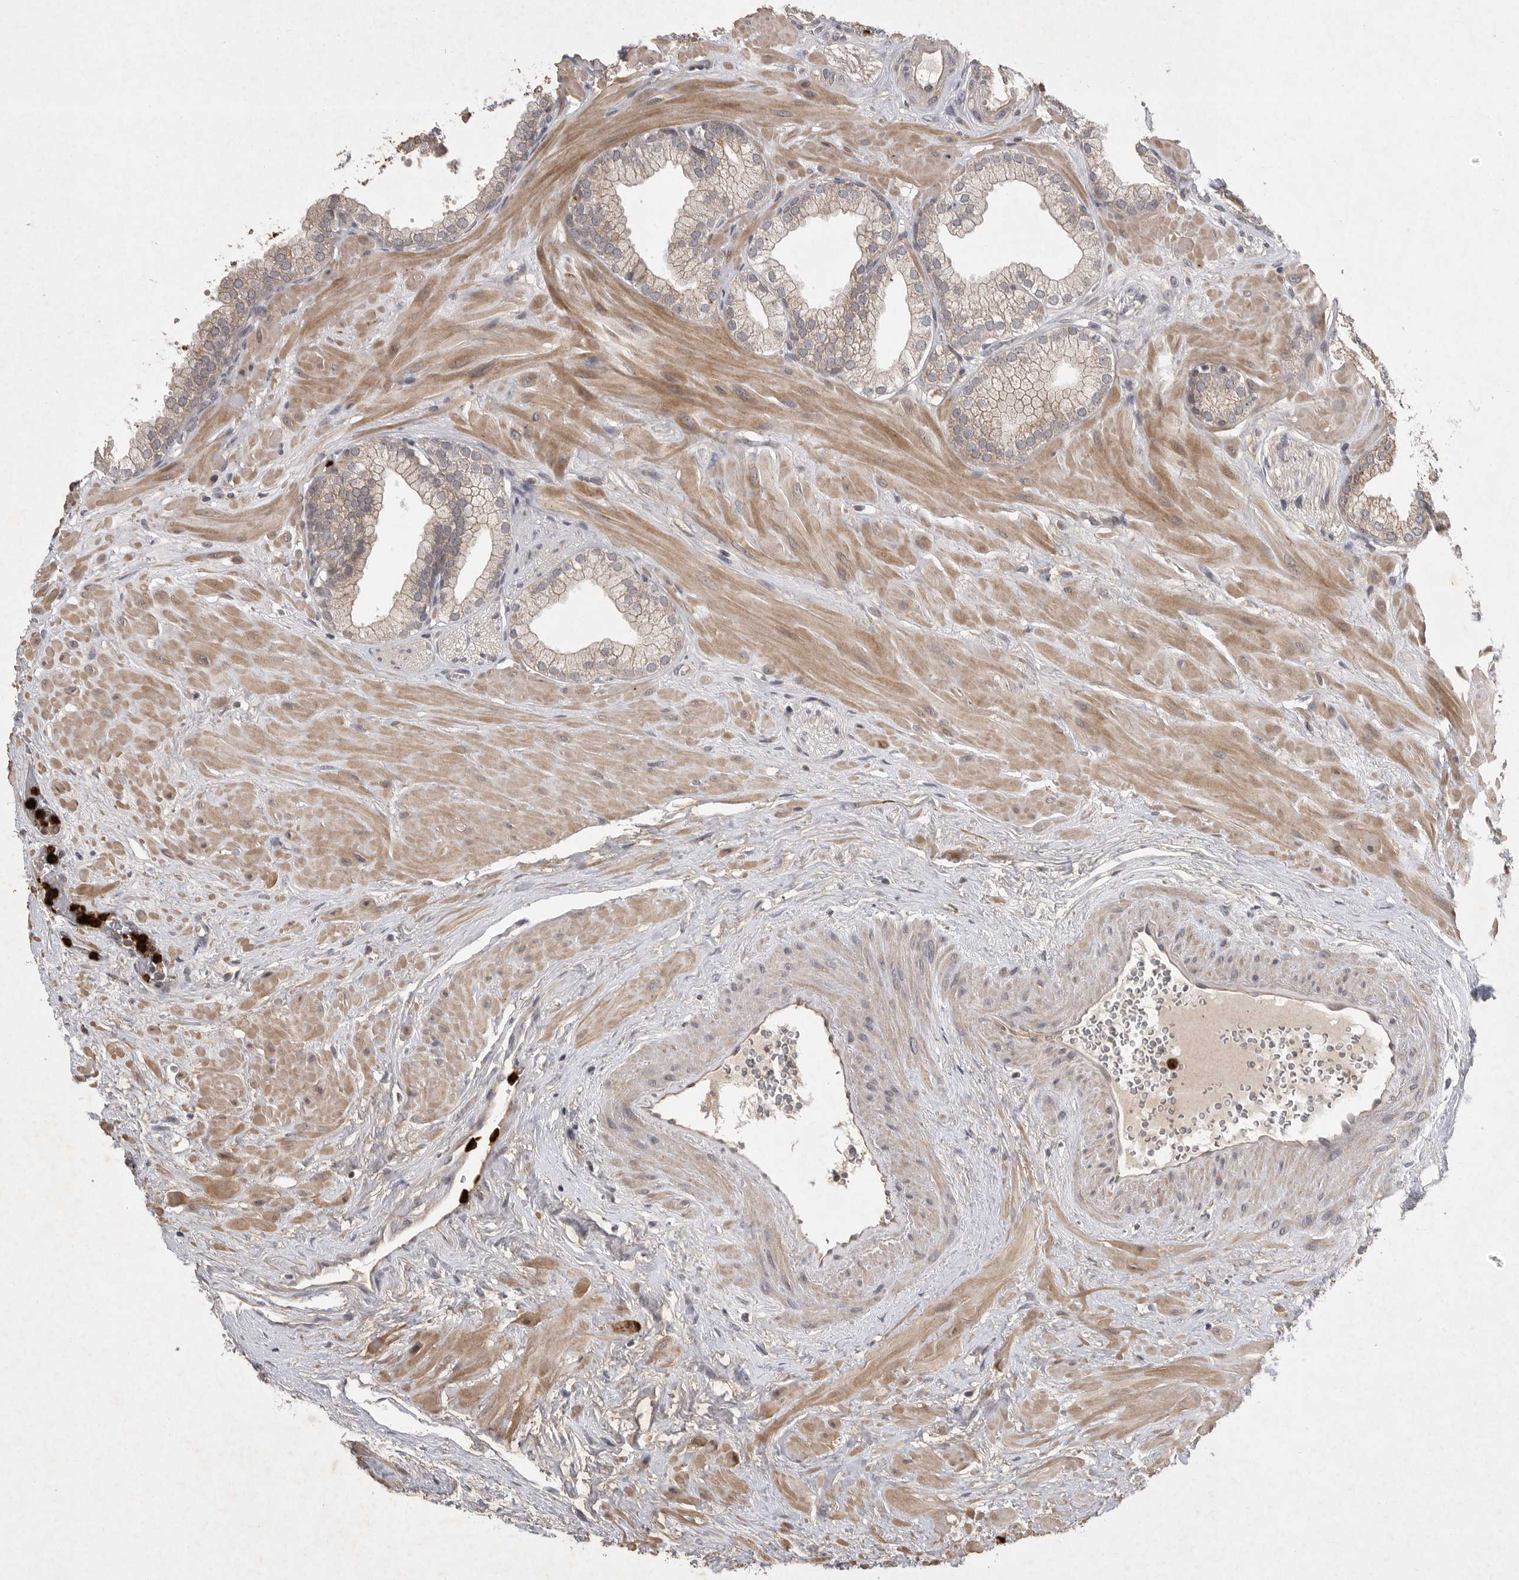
{"staining": {"intensity": "weak", "quantity": "25%-75%", "location": "cytoplasmic/membranous"}, "tissue": "prostate", "cell_type": "Glandular cells", "image_type": "normal", "snomed": [{"axis": "morphology", "description": "Normal tissue, NOS"}, {"axis": "morphology", "description": "Urothelial carcinoma, Low grade"}, {"axis": "topography", "description": "Urinary bladder"}, {"axis": "topography", "description": "Prostate"}], "caption": "This micrograph exhibits immunohistochemistry staining of benign human prostate, with low weak cytoplasmic/membranous positivity in about 25%-75% of glandular cells.", "gene": "UBE3D", "patient": {"sex": "male", "age": 60}}